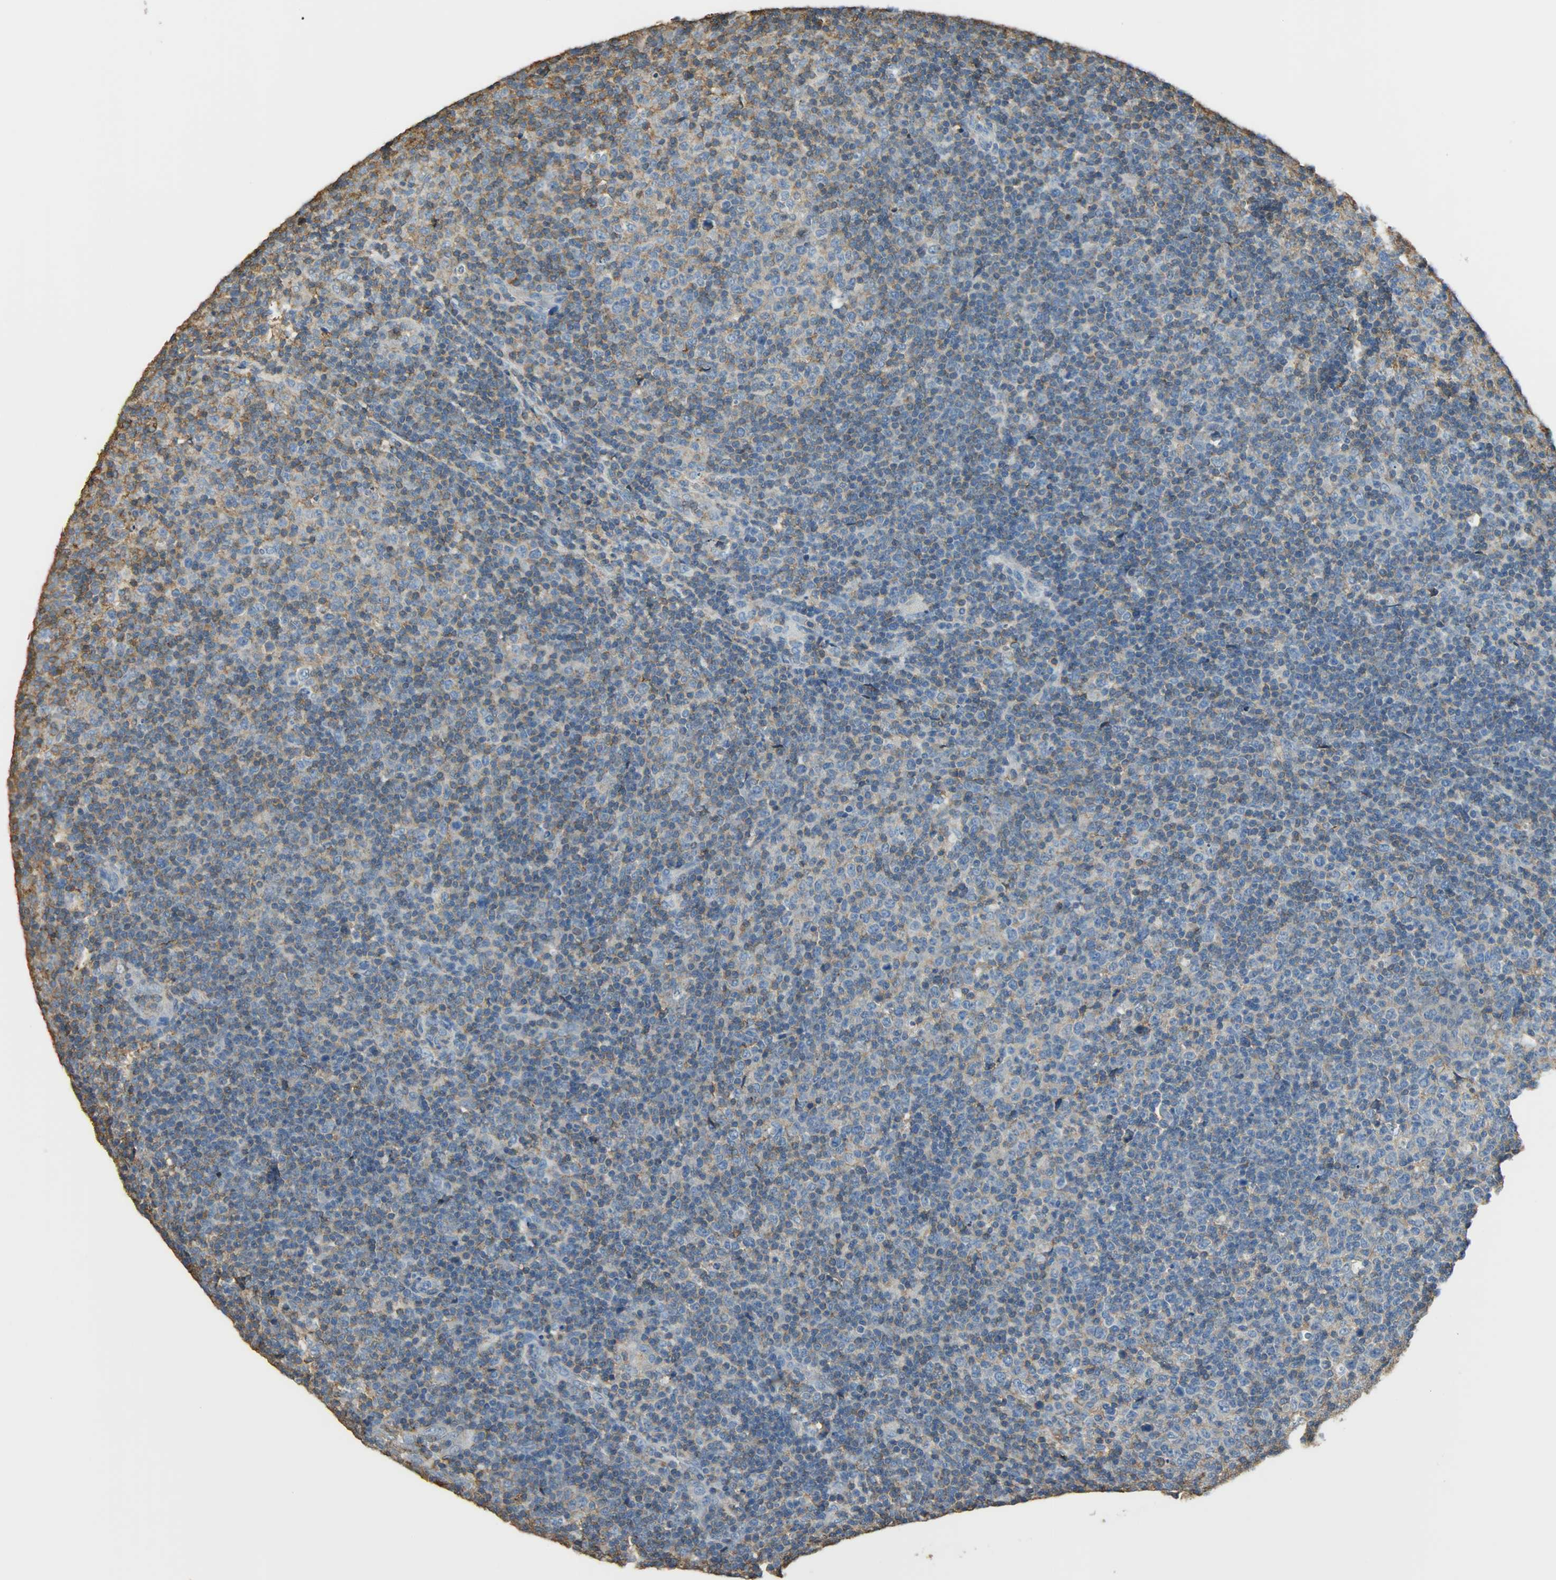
{"staining": {"intensity": "weak", "quantity": "<25%", "location": "cytoplasmic/membranous"}, "tissue": "lymphoma", "cell_type": "Tumor cells", "image_type": "cancer", "snomed": [{"axis": "morphology", "description": "Malignant lymphoma, non-Hodgkin's type, Low grade"}, {"axis": "topography", "description": "Lymph node"}], "caption": "Tumor cells are negative for brown protein staining in malignant lymphoma, non-Hodgkin's type (low-grade).", "gene": "ANXA6", "patient": {"sex": "male", "age": 70}}